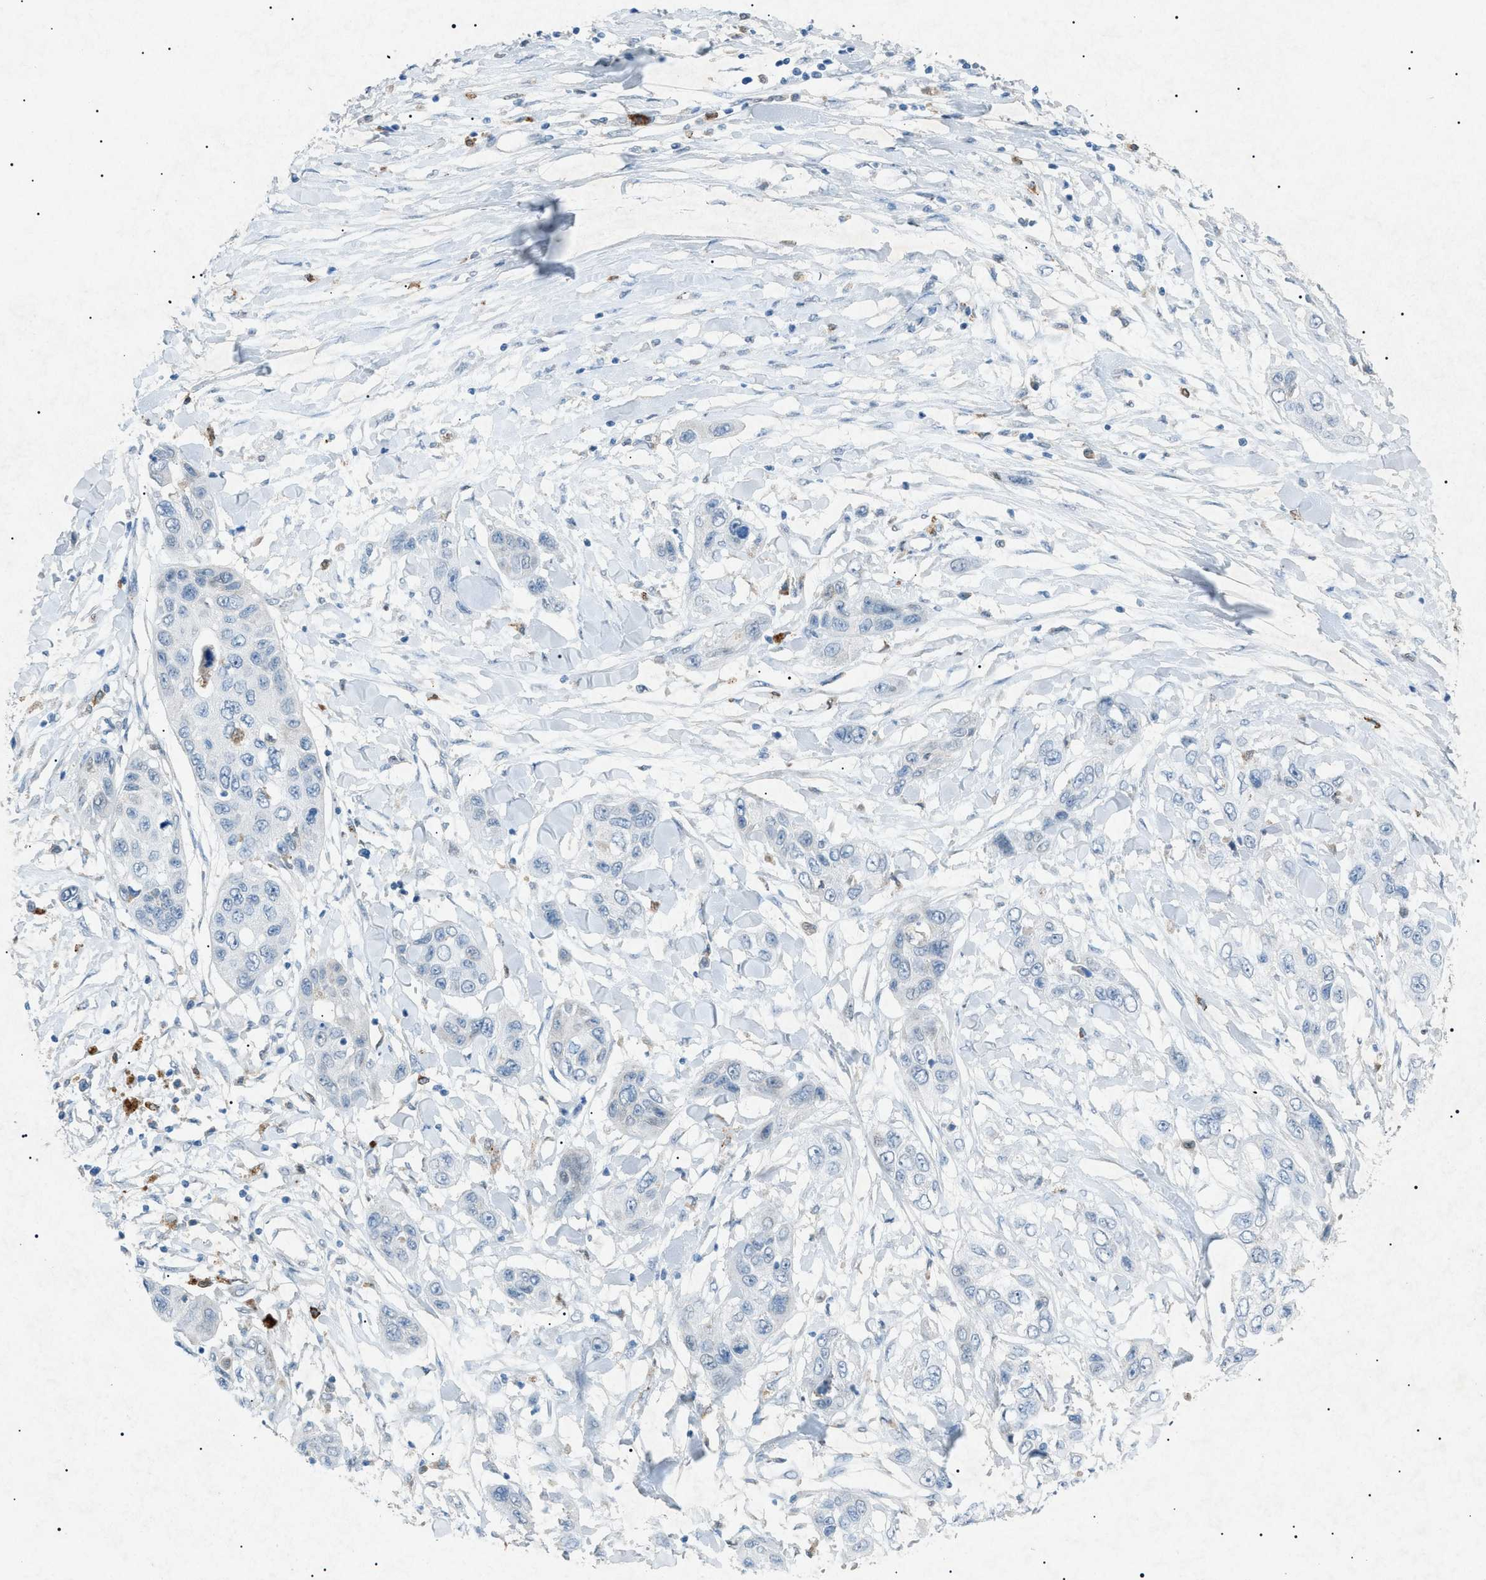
{"staining": {"intensity": "negative", "quantity": "none", "location": "none"}, "tissue": "pancreatic cancer", "cell_type": "Tumor cells", "image_type": "cancer", "snomed": [{"axis": "morphology", "description": "Adenocarcinoma, NOS"}, {"axis": "topography", "description": "Pancreas"}], "caption": "Immunohistochemistry (IHC) image of pancreatic cancer stained for a protein (brown), which demonstrates no staining in tumor cells.", "gene": "BTK", "patient": {"sex": "female", "age": 70}}